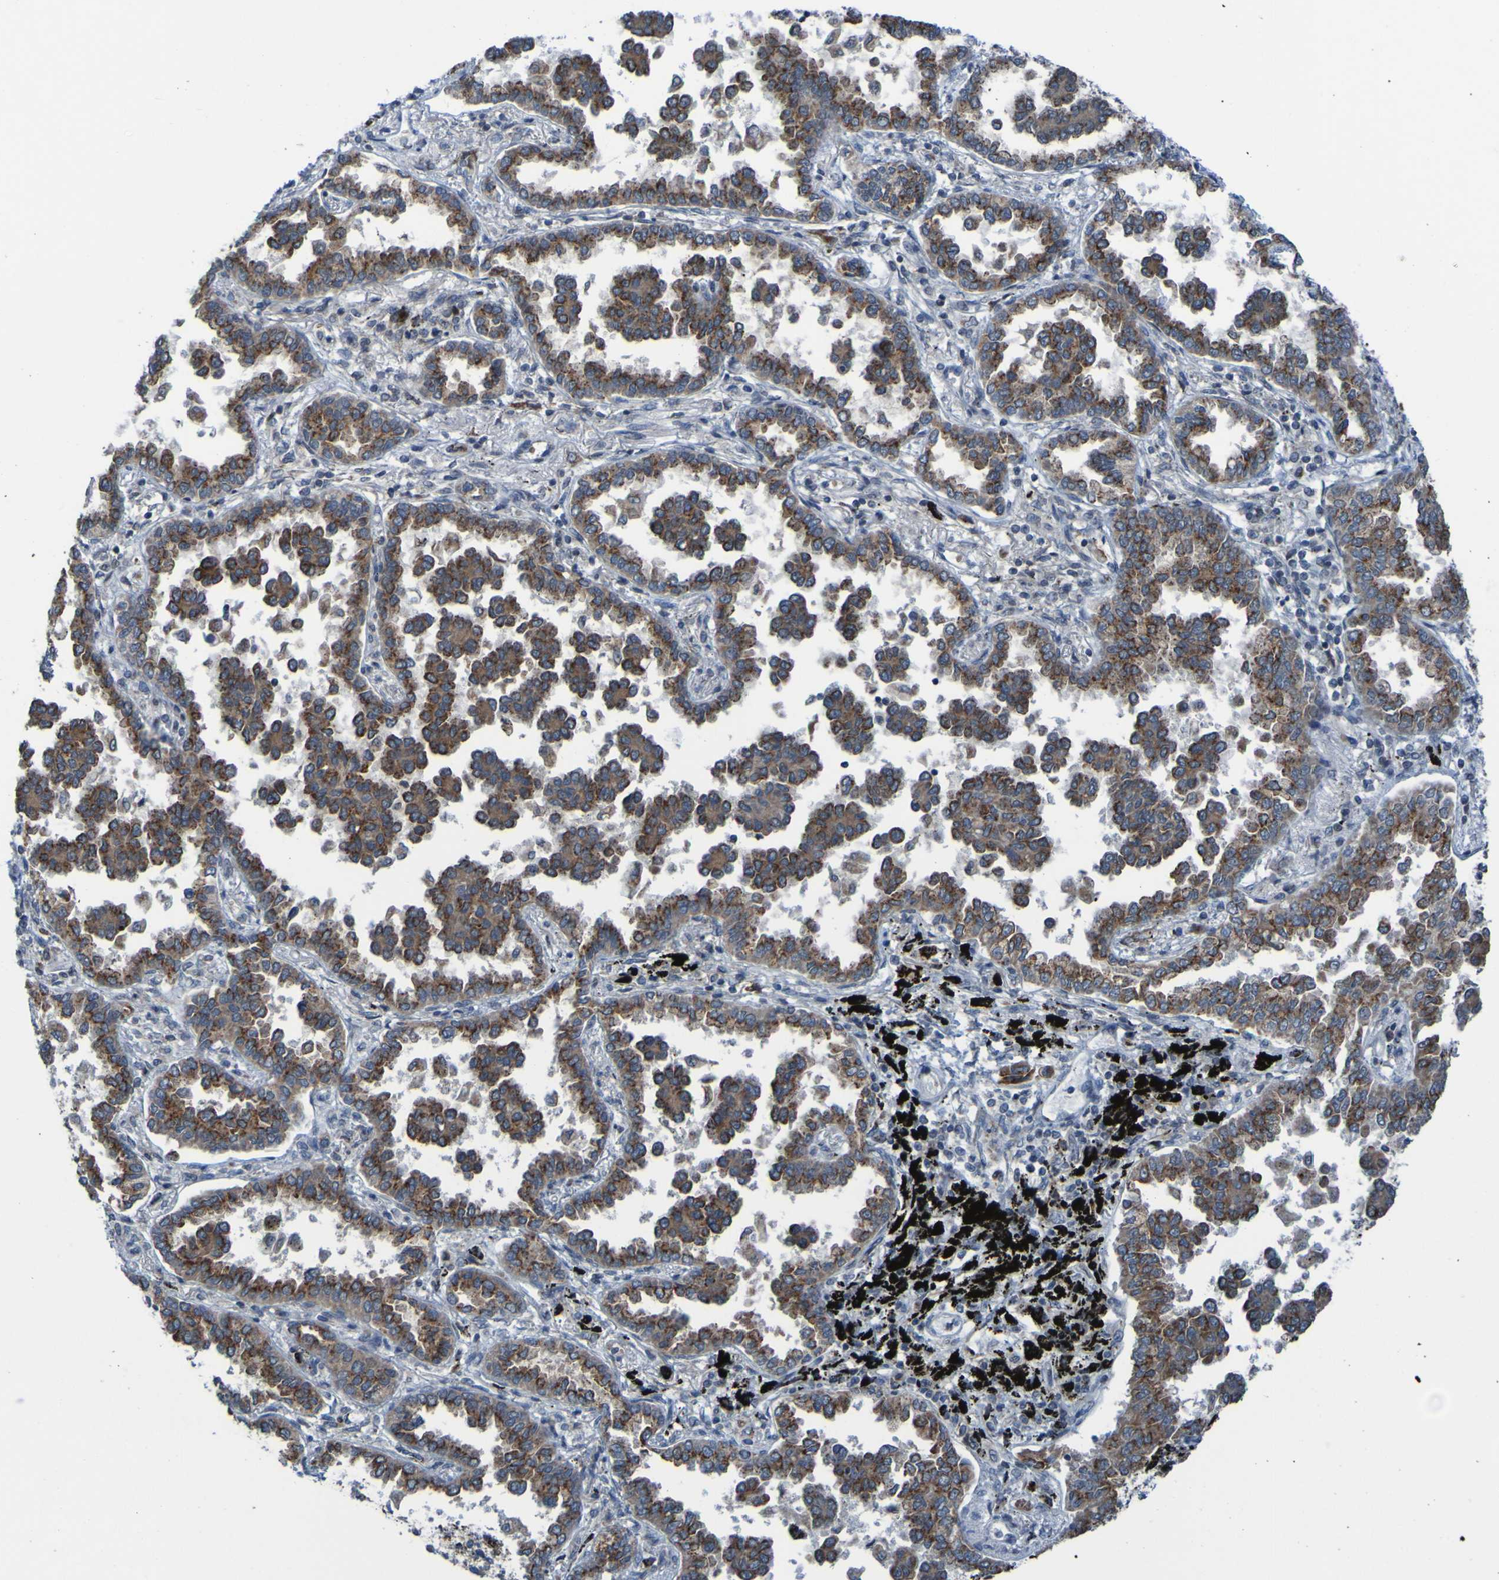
{"staining": {"intensity": "moderate", "quantity": ">75%", "location": "cytoplasmic/membranous"}, "tissue": "lung cancer", "cell_type": "Tumor cells", "image_type": "cancer", "snomed": [{"axis": "morphology", "description": "Normal tissue, NOS"}, {"axis": "morphology", "description": "Adenocarcinoma, NOS"}, {"axis": "topography", "description": "Lung"}], "caption": "The immunohistochemical stain labels moderate cytoplasmic/membranous staining in tumor cells of lung adenocarcinoma tissue.", "gene": "UNG", "patient": {"sex": "male", "age": 59}}